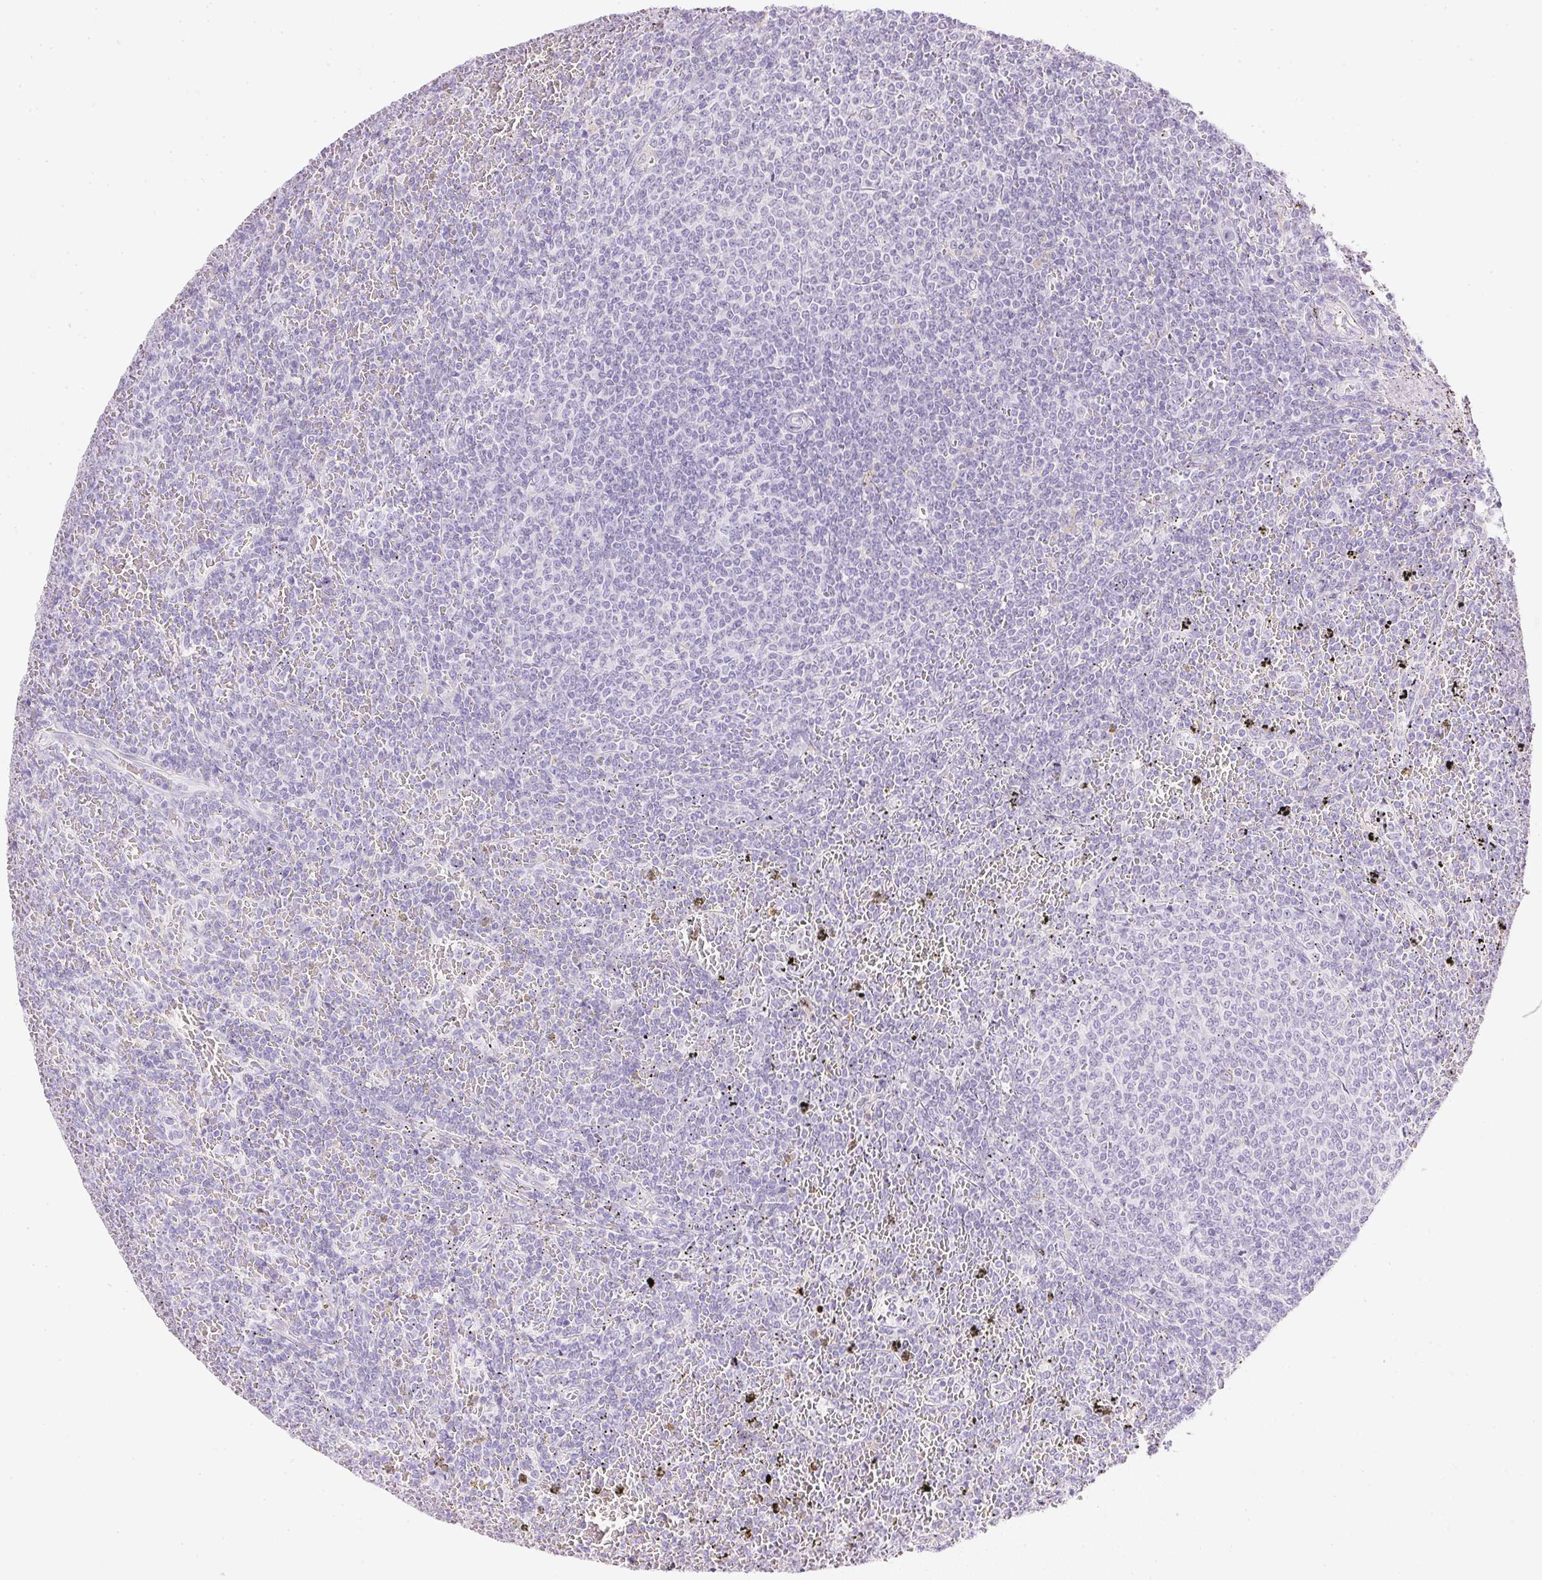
{"staining": {"intensity": "negative", "quantity": "none", "location": "none"}, "tissue": "lymphoma", "cell_type": "Tumor cells", "image_type": "cancer", "snomed": [{"axis": "morphology", "description": "Malignant lymphoma, non-Hodgkin's type, Low grade"}, {"axis": "topography", "description": "Spleen"}], "caption": "High power microscopy photomicrograph of an IHC photomicrograph of lymphoma, revealing no significant positivity in tumor cells.", "gene": "ATP6V1G3", "patient": {"sex": "female", "age": 77}}